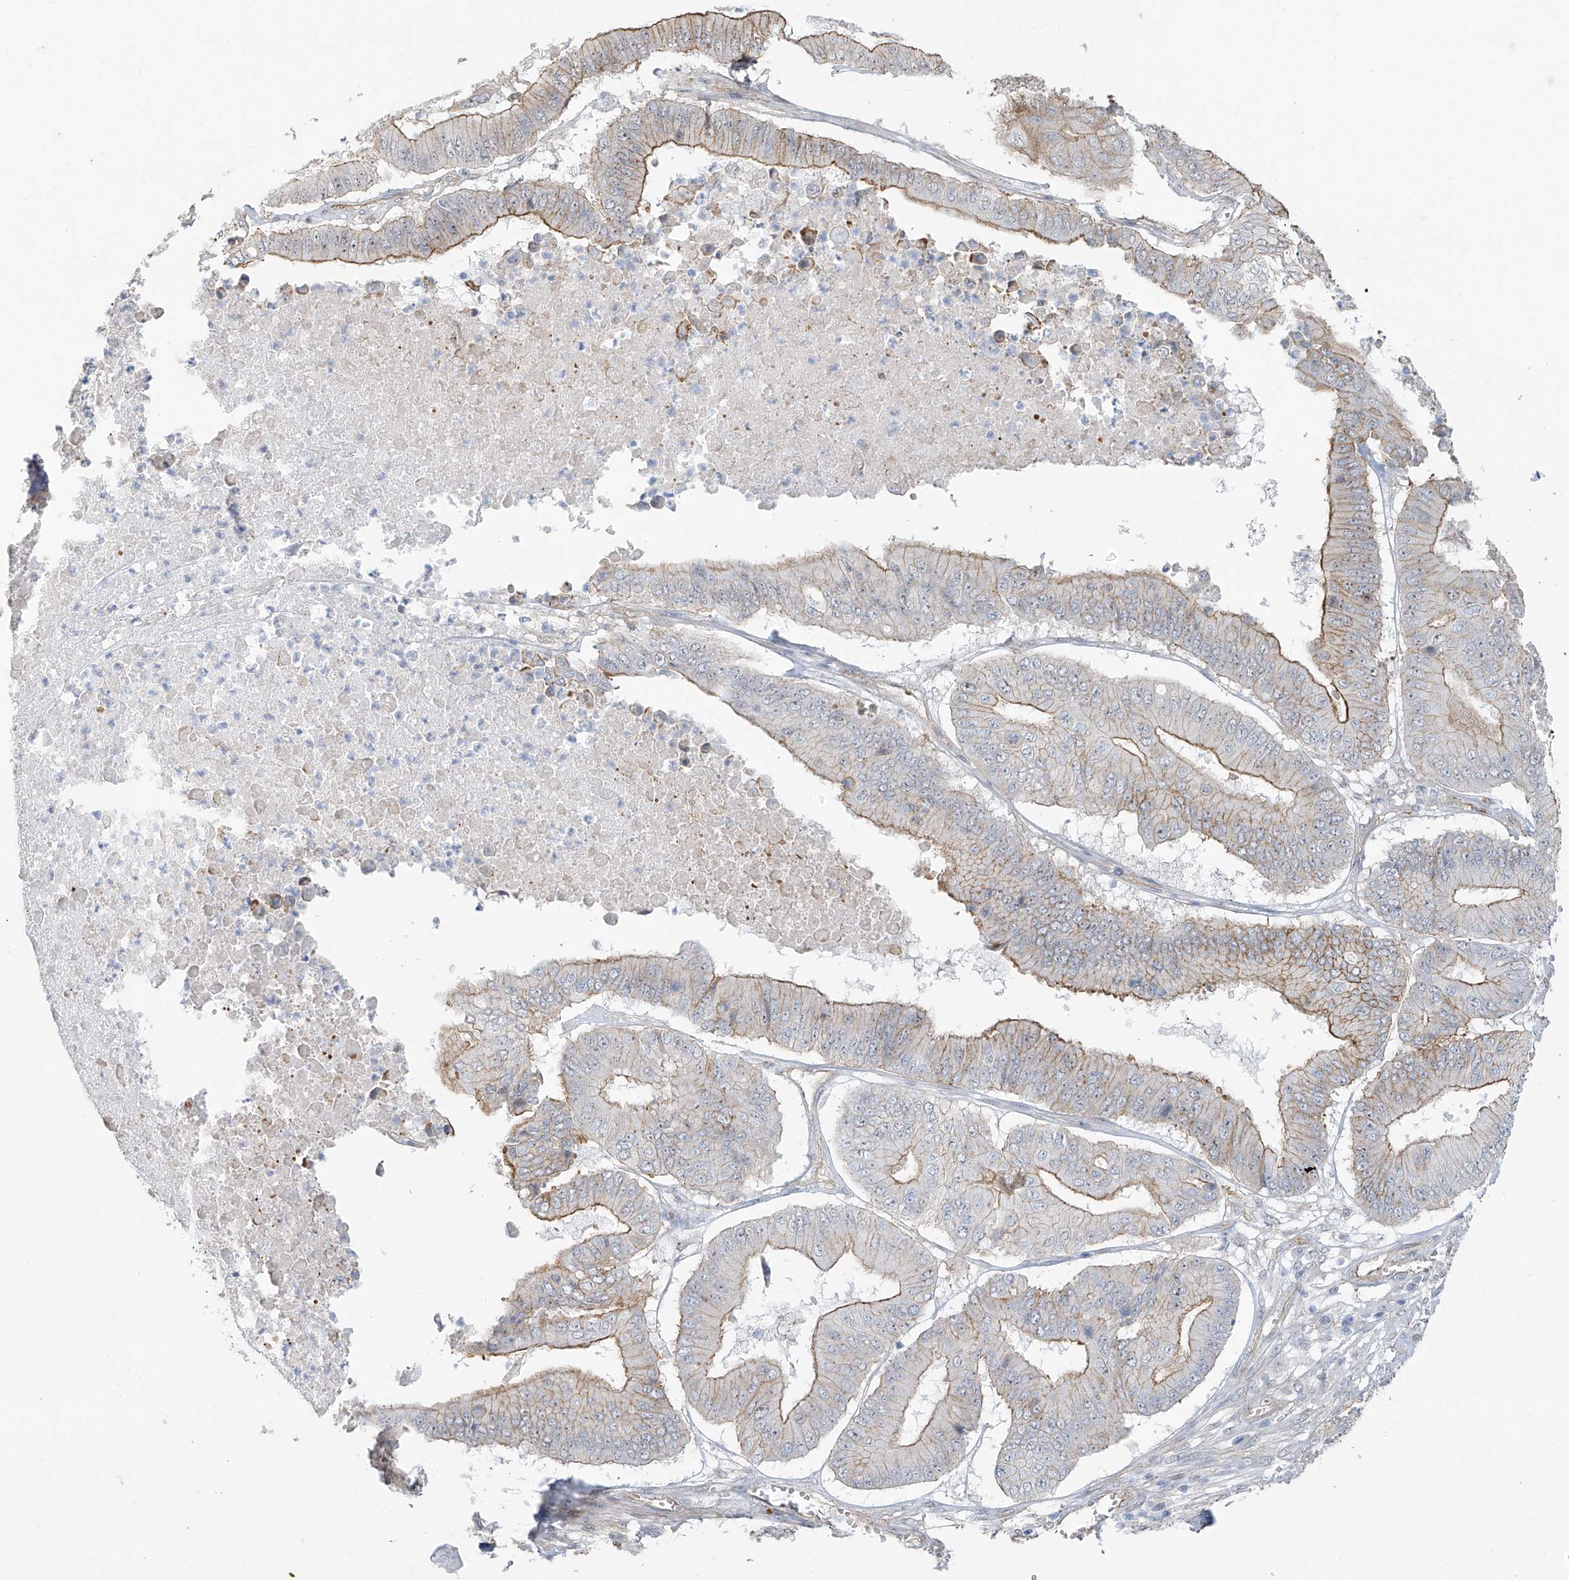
{"staining": {"intensity": "moderate", "quantity": "25%-75%", "location": "cytoplasmic/membranous"}, "tissue": "pancreatic cancer", "cell_type": "Tumor cells", "image_type": "cancer", "snomed": [{"axis": "morphology", "description": "Adenocarcinoma, NOS"}, {"axis": "topography", "description": "Pancreas"}], "caption": "This photomicrograph reveals immunohistochemistry staining of pancreatic cancer (adenocarcinoma), with medium moderate cytoplasmic/membranous expression in approximately 25%-75% of tumor cells.", "gene": "TUBE1", "patient": {"sex": "female", "age": 77}}